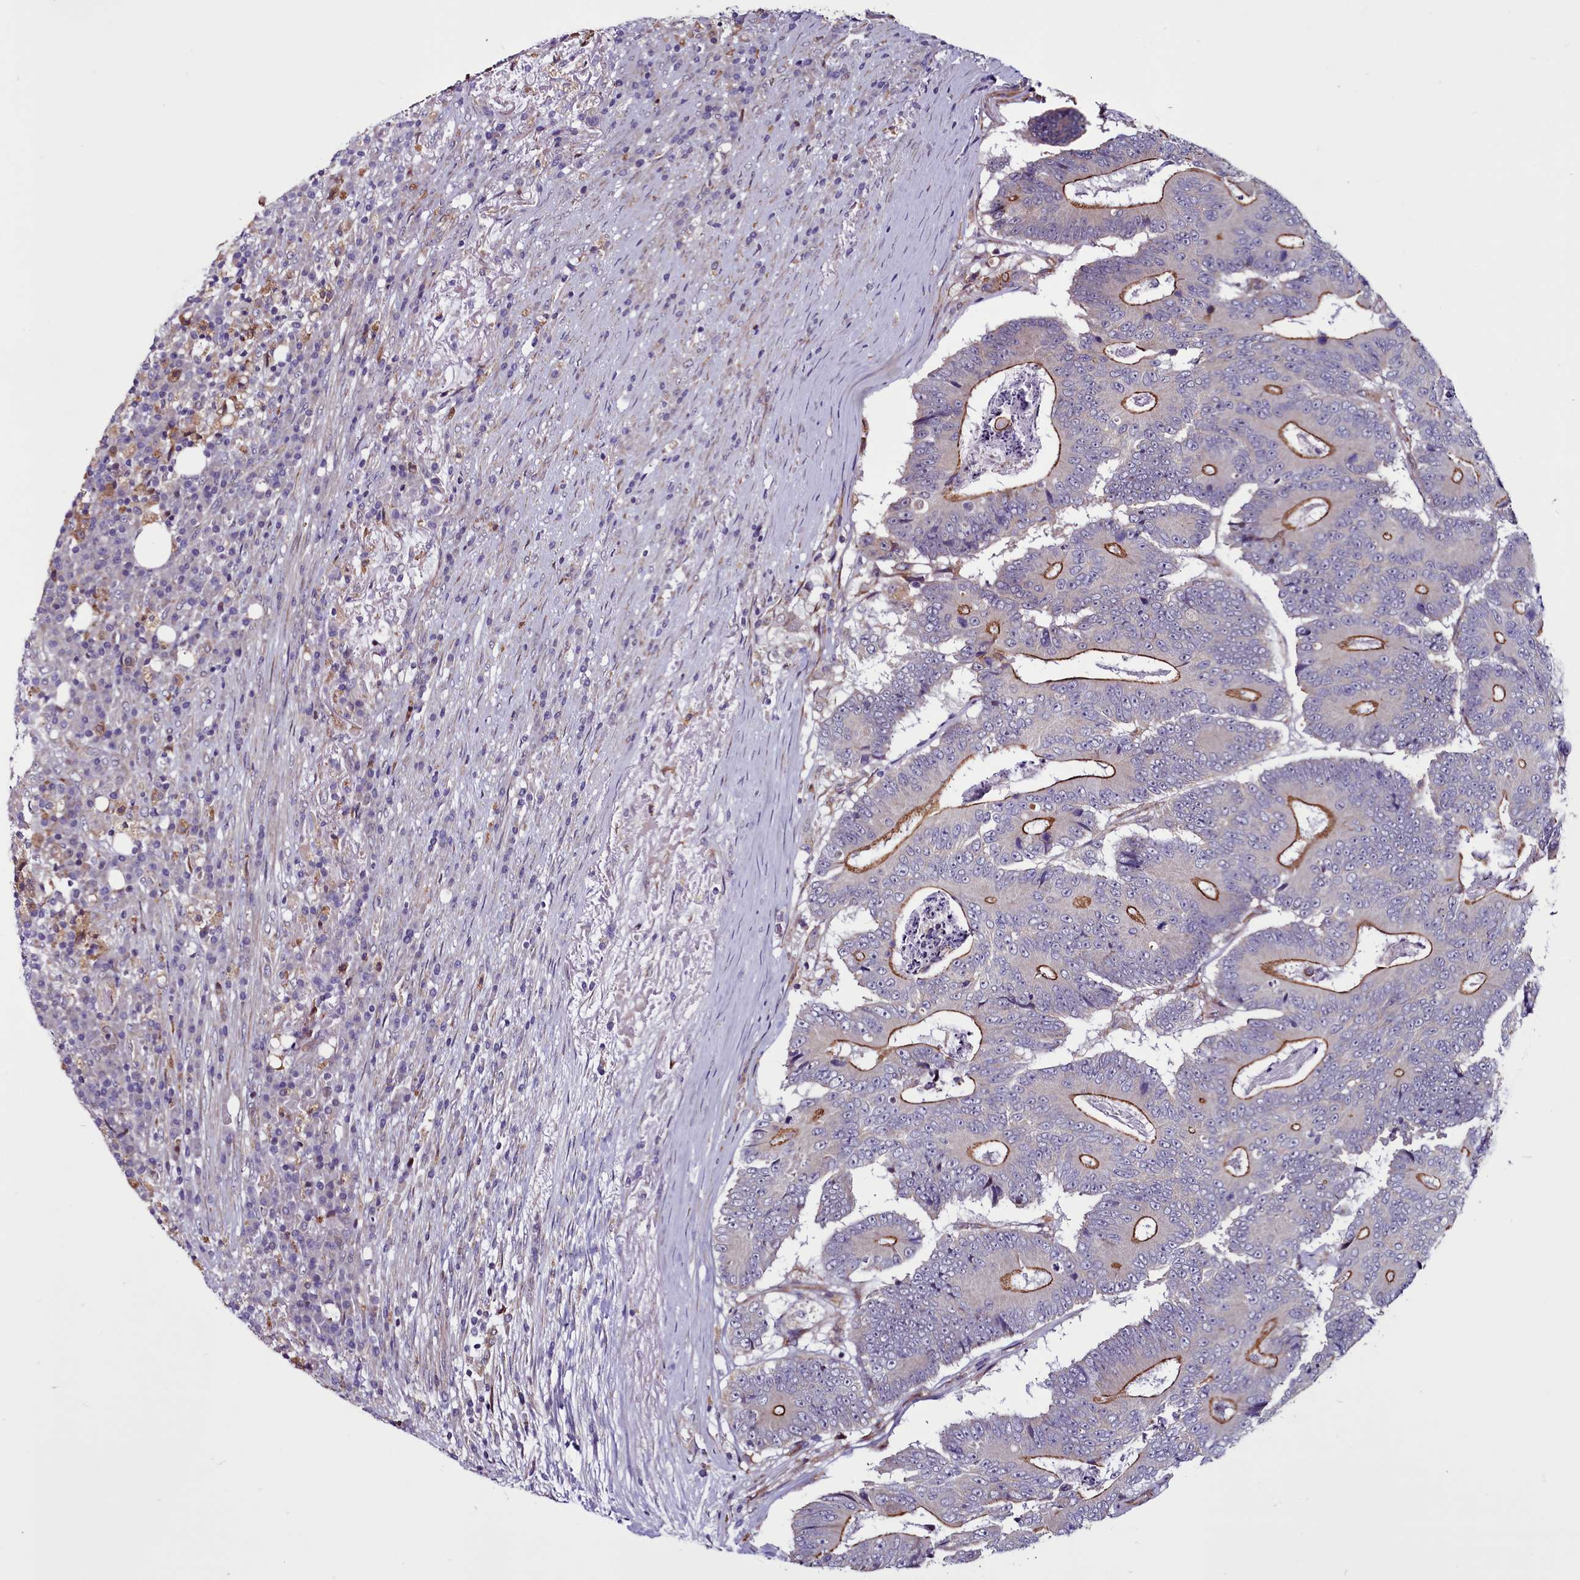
{"staining": {"intensity": "moderate", "quantity": "25%-75%", "location": "cytoplasmic/membranous"}, "tissue": "colorectal cancer", "cell_type": "Tumor cells", "image_type": "cancer", "snomed": [{"axis": "morphology", "description": "Adenocarcinoma, NOS"}, {"axis": "topography", "description": "Colon"}], "caption": "IHC image of neoplastic tissue: adenocarcinoma (colorectal) stained using immunohistochemistry exhibits medium levels of moderate protein expression localized specifically in the cytoplasmic/membranous of tumor cells, appearing as a cytoplasmic/membranous brown color.", "gene": "MCRIP1", "patient": {"sex": "male", "age": 83}}